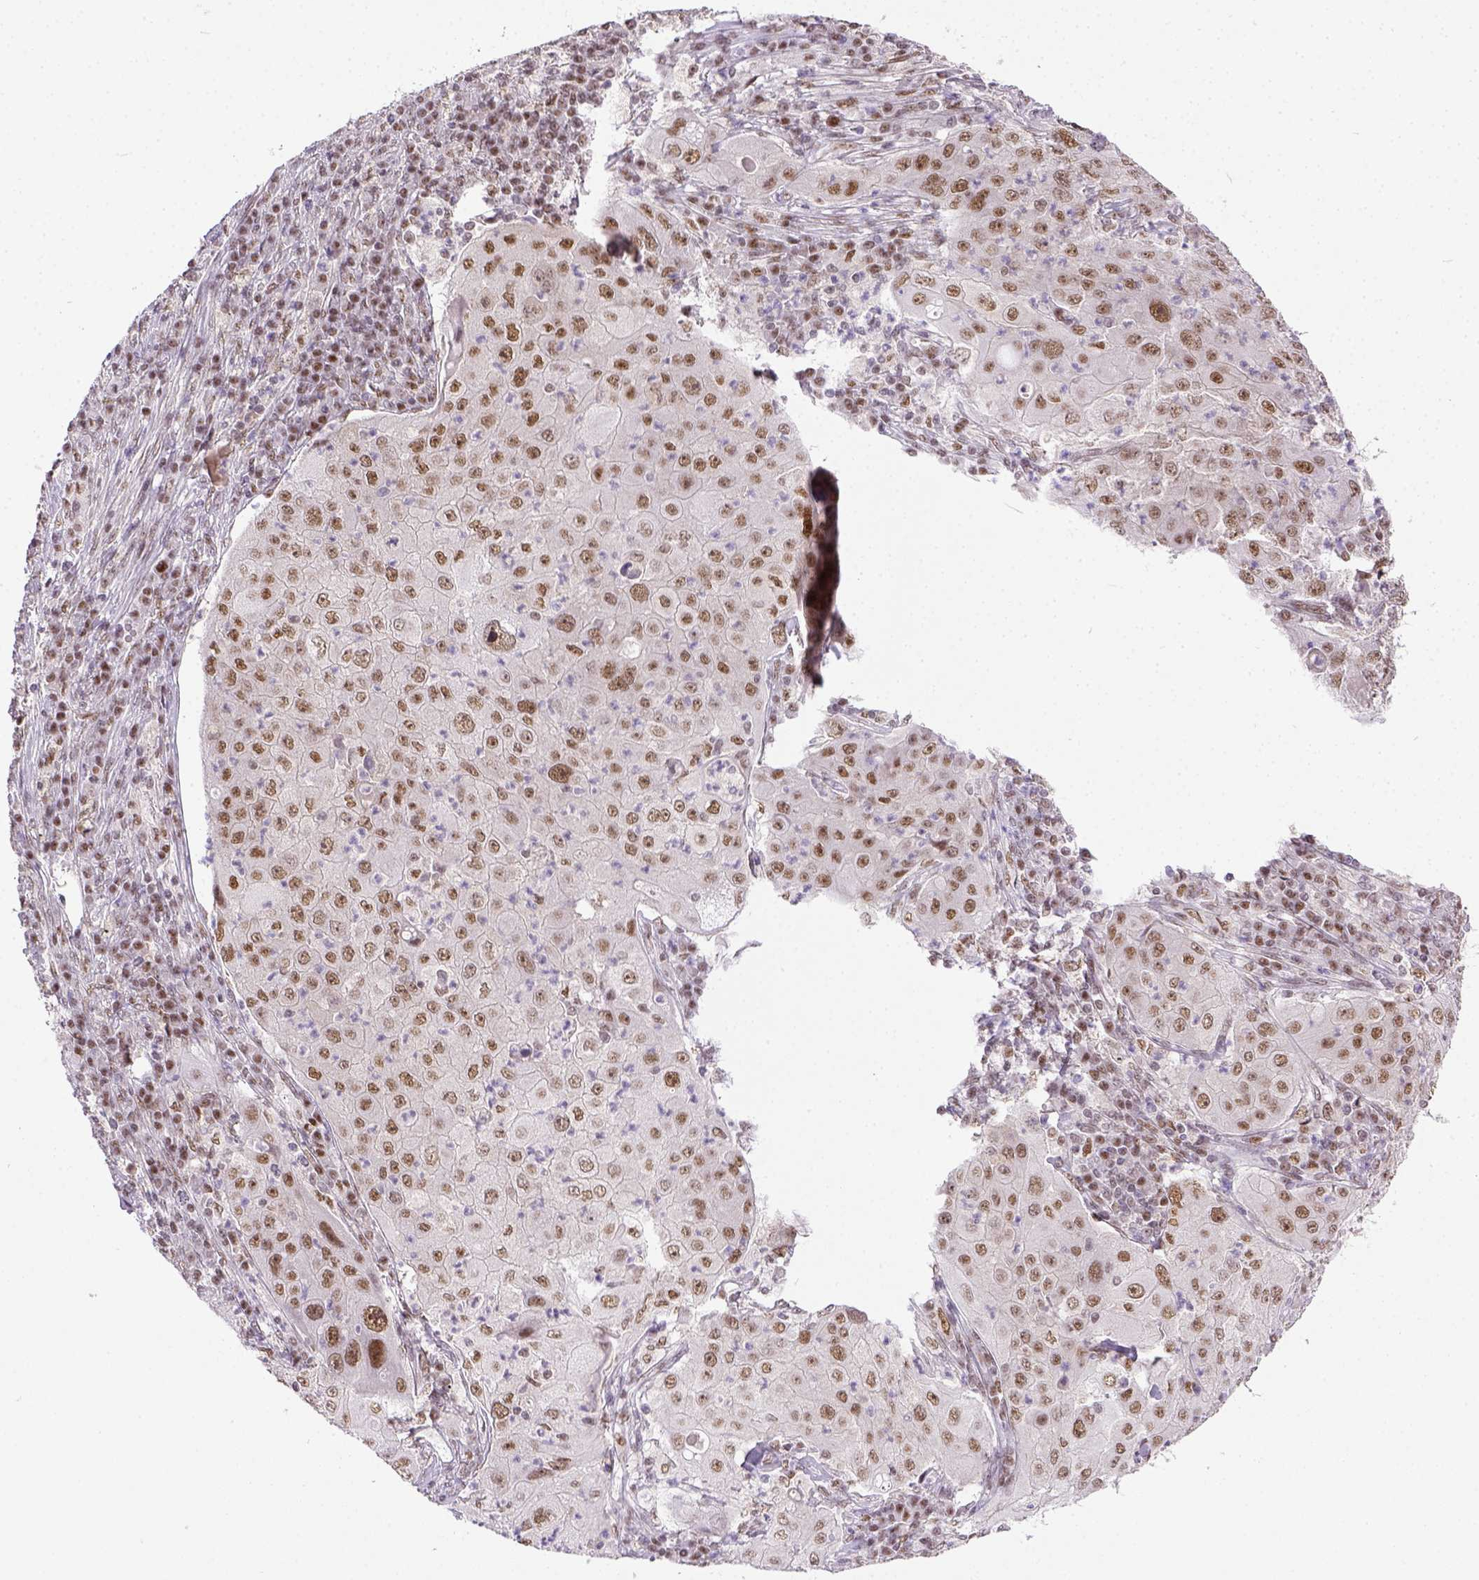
{"staining": {"intensity": "moderate", "quantity": ">75%", "location": "nuclear"}, "tissue": "lung cancer", "cell_type": "Tumor cells", "image_type": "cancer", "snomed": [{"axis": "morphology", "description": "Squamous cell carcinoma, NOS"}, {"axis": "topography", "description": "Lung"}], "caption": "This is a histology image of immunohistochemistry staining of lung squamous cell carcinoma, which shows moderate expression in the nuclear of tumor cells.", "gene": "ERCC1", "patient": {"sex": "female", "age": 59}}